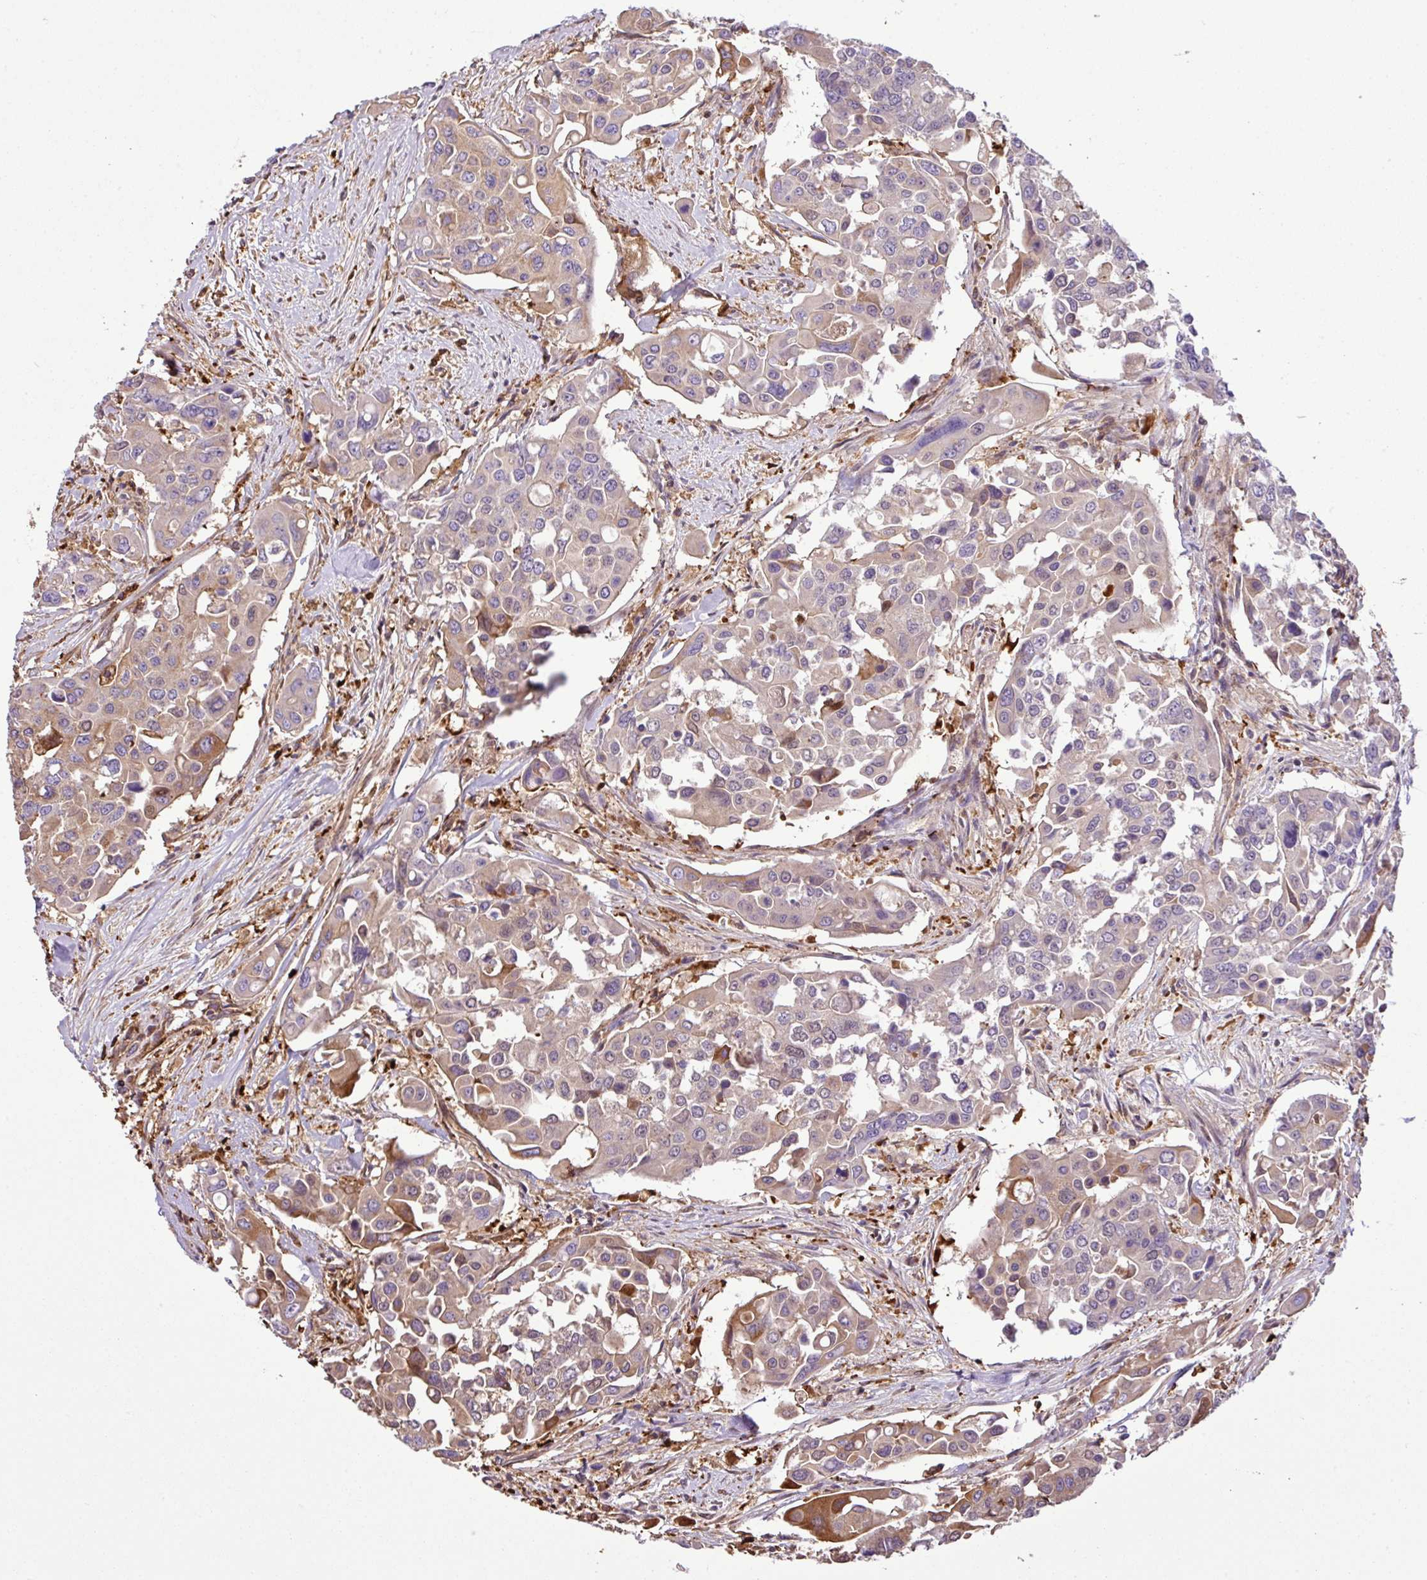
{"staining": {"intensity": "moderate", "quantity": "<25%", "location": "cytoplasmic/membranous"}, "tissue": "colorectal cancer", "cell_type": "Tumor cells", "image_type": "cancer", "snomed": [{"axis": "morphology", "description": "Adenocarcinoma, NOS"}, {"axis": "topography", "description": "Colon"}], "caption": "An image showing moderate cytoplasmic/membranous expression in approximately <25% of tumor cells in adenocarcinoma (colorectal), as visualized by brown immunohistochemical staining.", "gene": "PGAP6", "patient": {"sex": "male", "age": 77}}